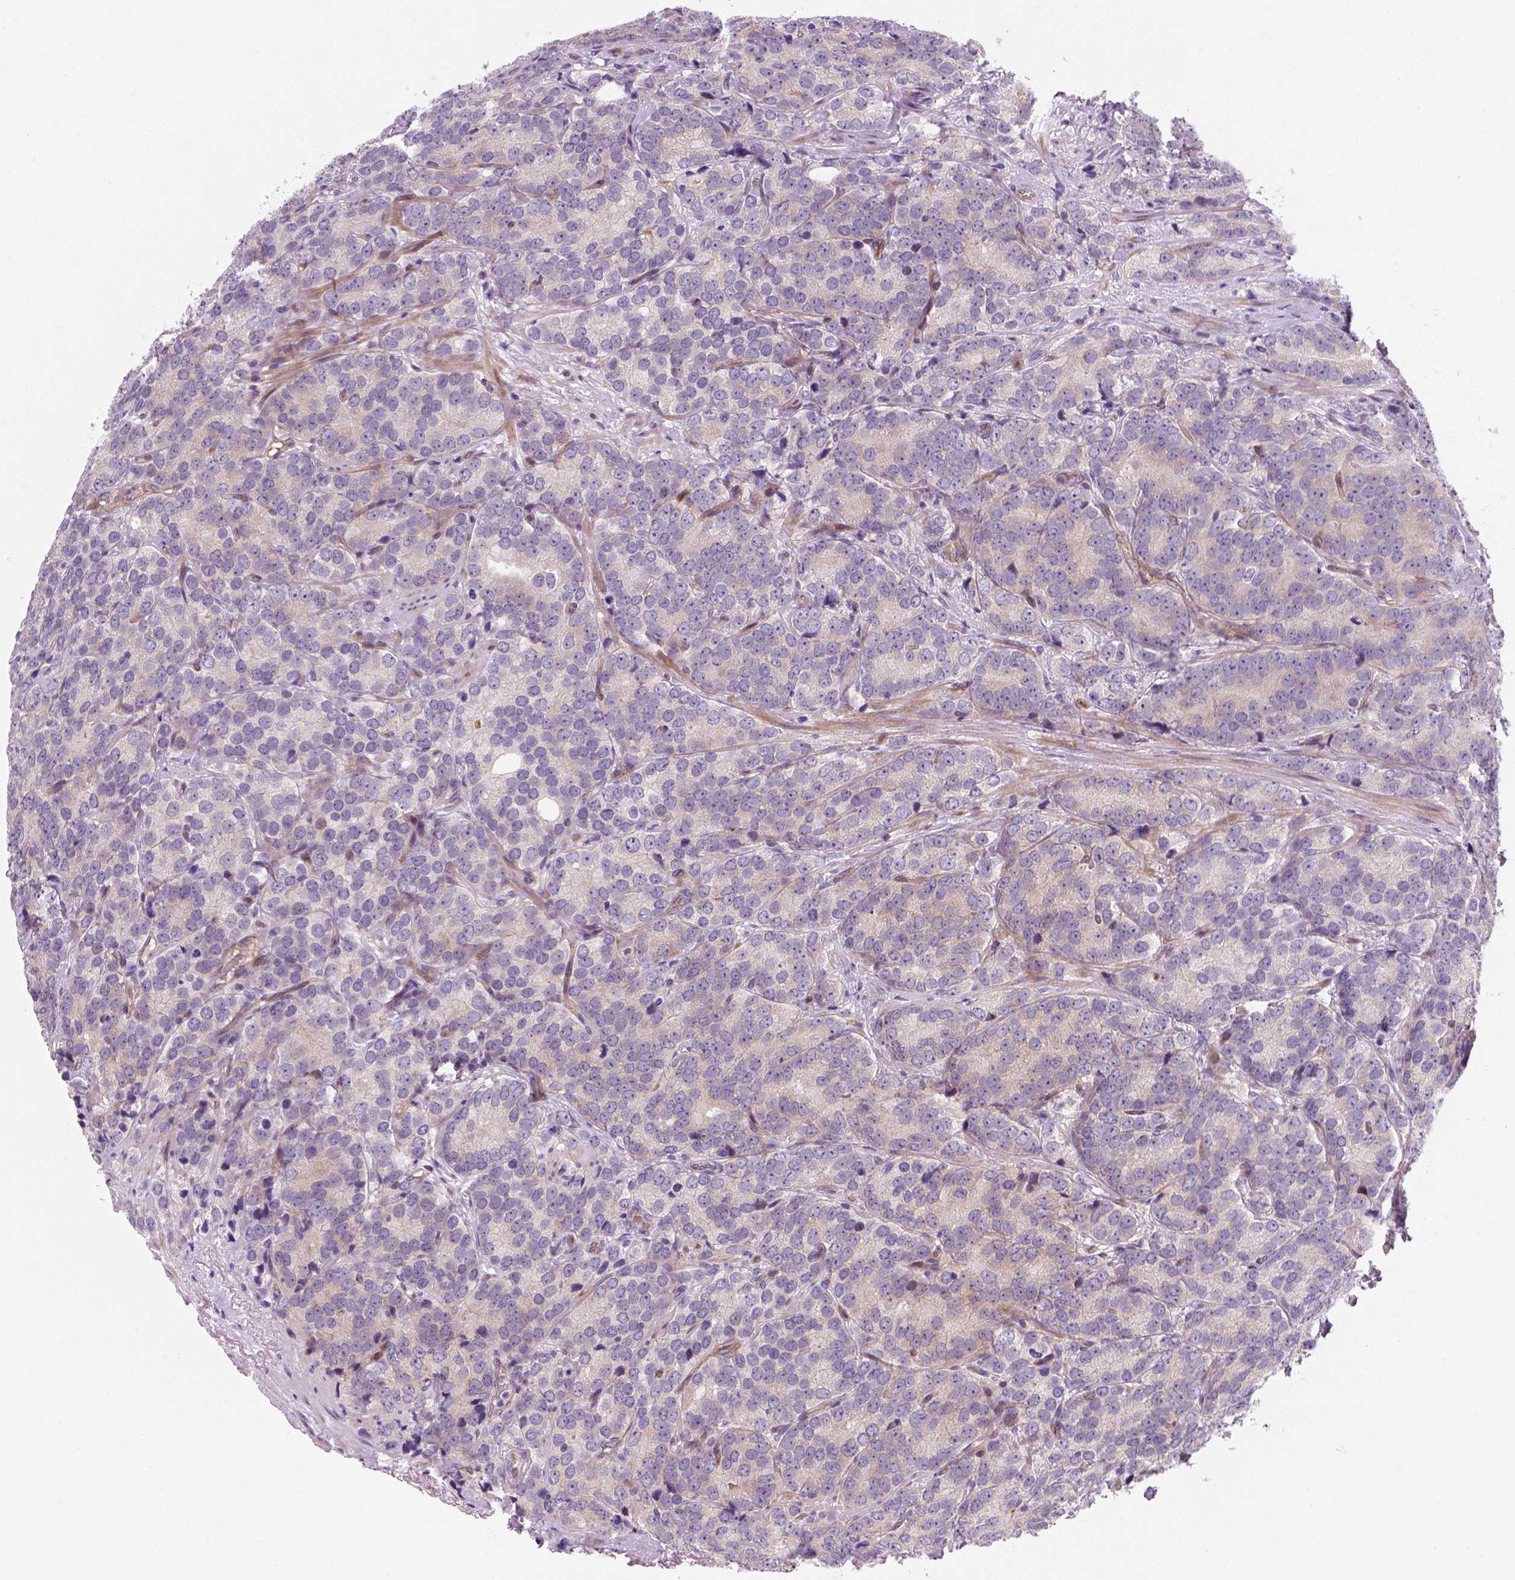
{"staining": {"intensity": "negative", "quantity": "none", "location": "none"}, "tissue": "prostate cancer", "cell_type": "Tumor cells", "image_type": "cancer", "snomed": [{"axis": "morphology", "description": "Adenocarcinoma, NOS"}, {"axis": "topography", "description": "Prostate"}], "caption": "Prostate cancer (adenocarcinoma) stained for a protein using immunohistochemistry (IHC) displays no positivity tumor cells.", "gene": "VSTM5", "patient": {"sex": "male", "age": 71}}